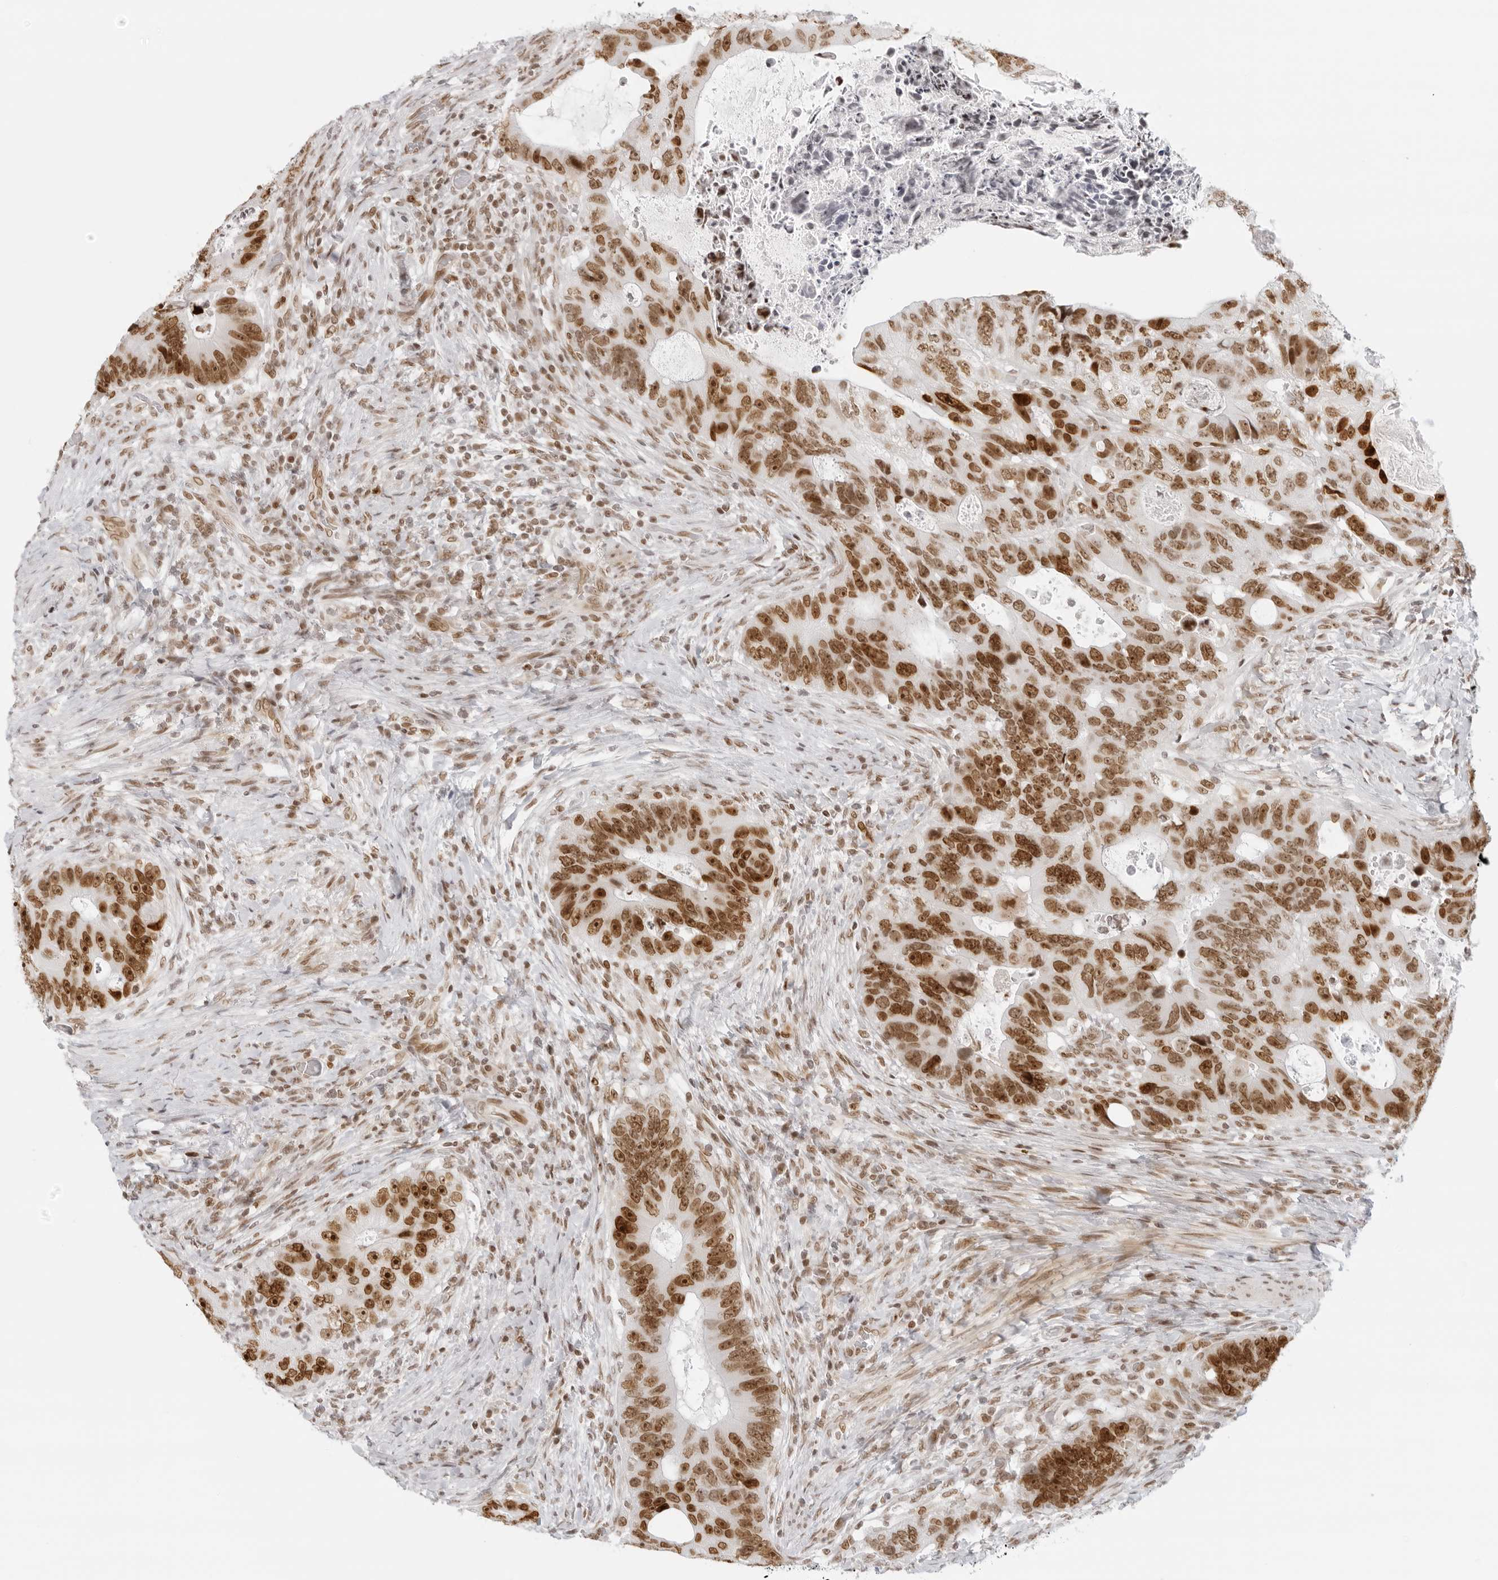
{"staining": {"intensity": "strong", "quantity": ">75%", "location": "nuclear"}, "tissue": "colorectal cancer", "cell_type": "Tumor cells", "image_type": "cancer", "snomed": [{"axis": "morphology", "description": "Adenocarcinoma, NOS"}, {"axis": "topography", "description": "Rectum"}], "caption": "Adenocarcinoma (colorectal) tissue shows strong nuclear staining in approximately >75% of tumor cells", "gene": "RCC1", "patient": {"sex": "male", "age": 59}}